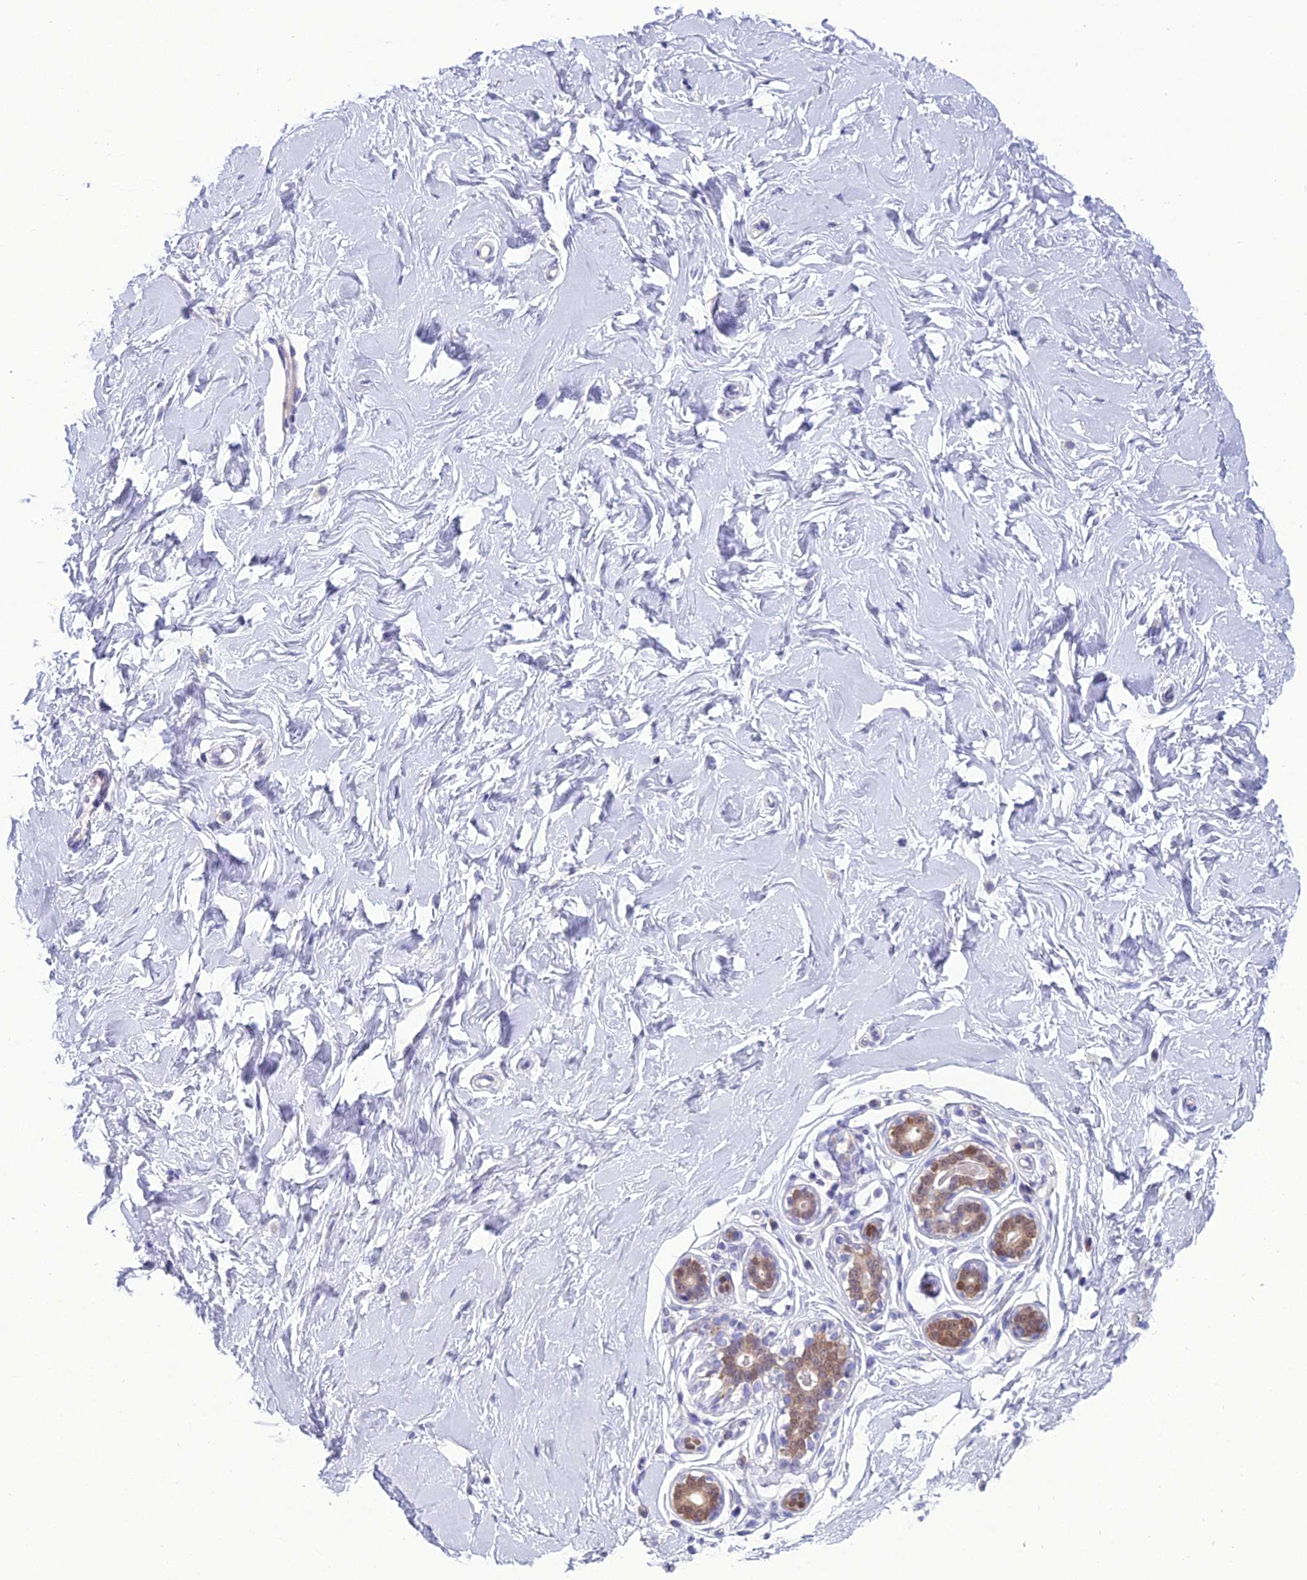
{"staining": {"intensity": "negative", "quantity": "none", "location": "none"}, "tissue": "breast", "cell_type": "Adipocytes", "image_type": "normal", "snomed": [{"axis": "morphology", "description": "Normal tissue, NOS"}, {"axis": "morphology", "description": "Adenoma, NOS"}, {"axis": "topography", "description": "Breast"}], "caption": "High power microscopy photomicrograph of an immunohistochemistry (IHC) photomicrograph of normal breast, revealing no significant staining in adipocytes. (IHC, brightfield microscopy, high magnification).", "gene": "GNPNAT1", "patient": {"sex": "female", "age": 23}}